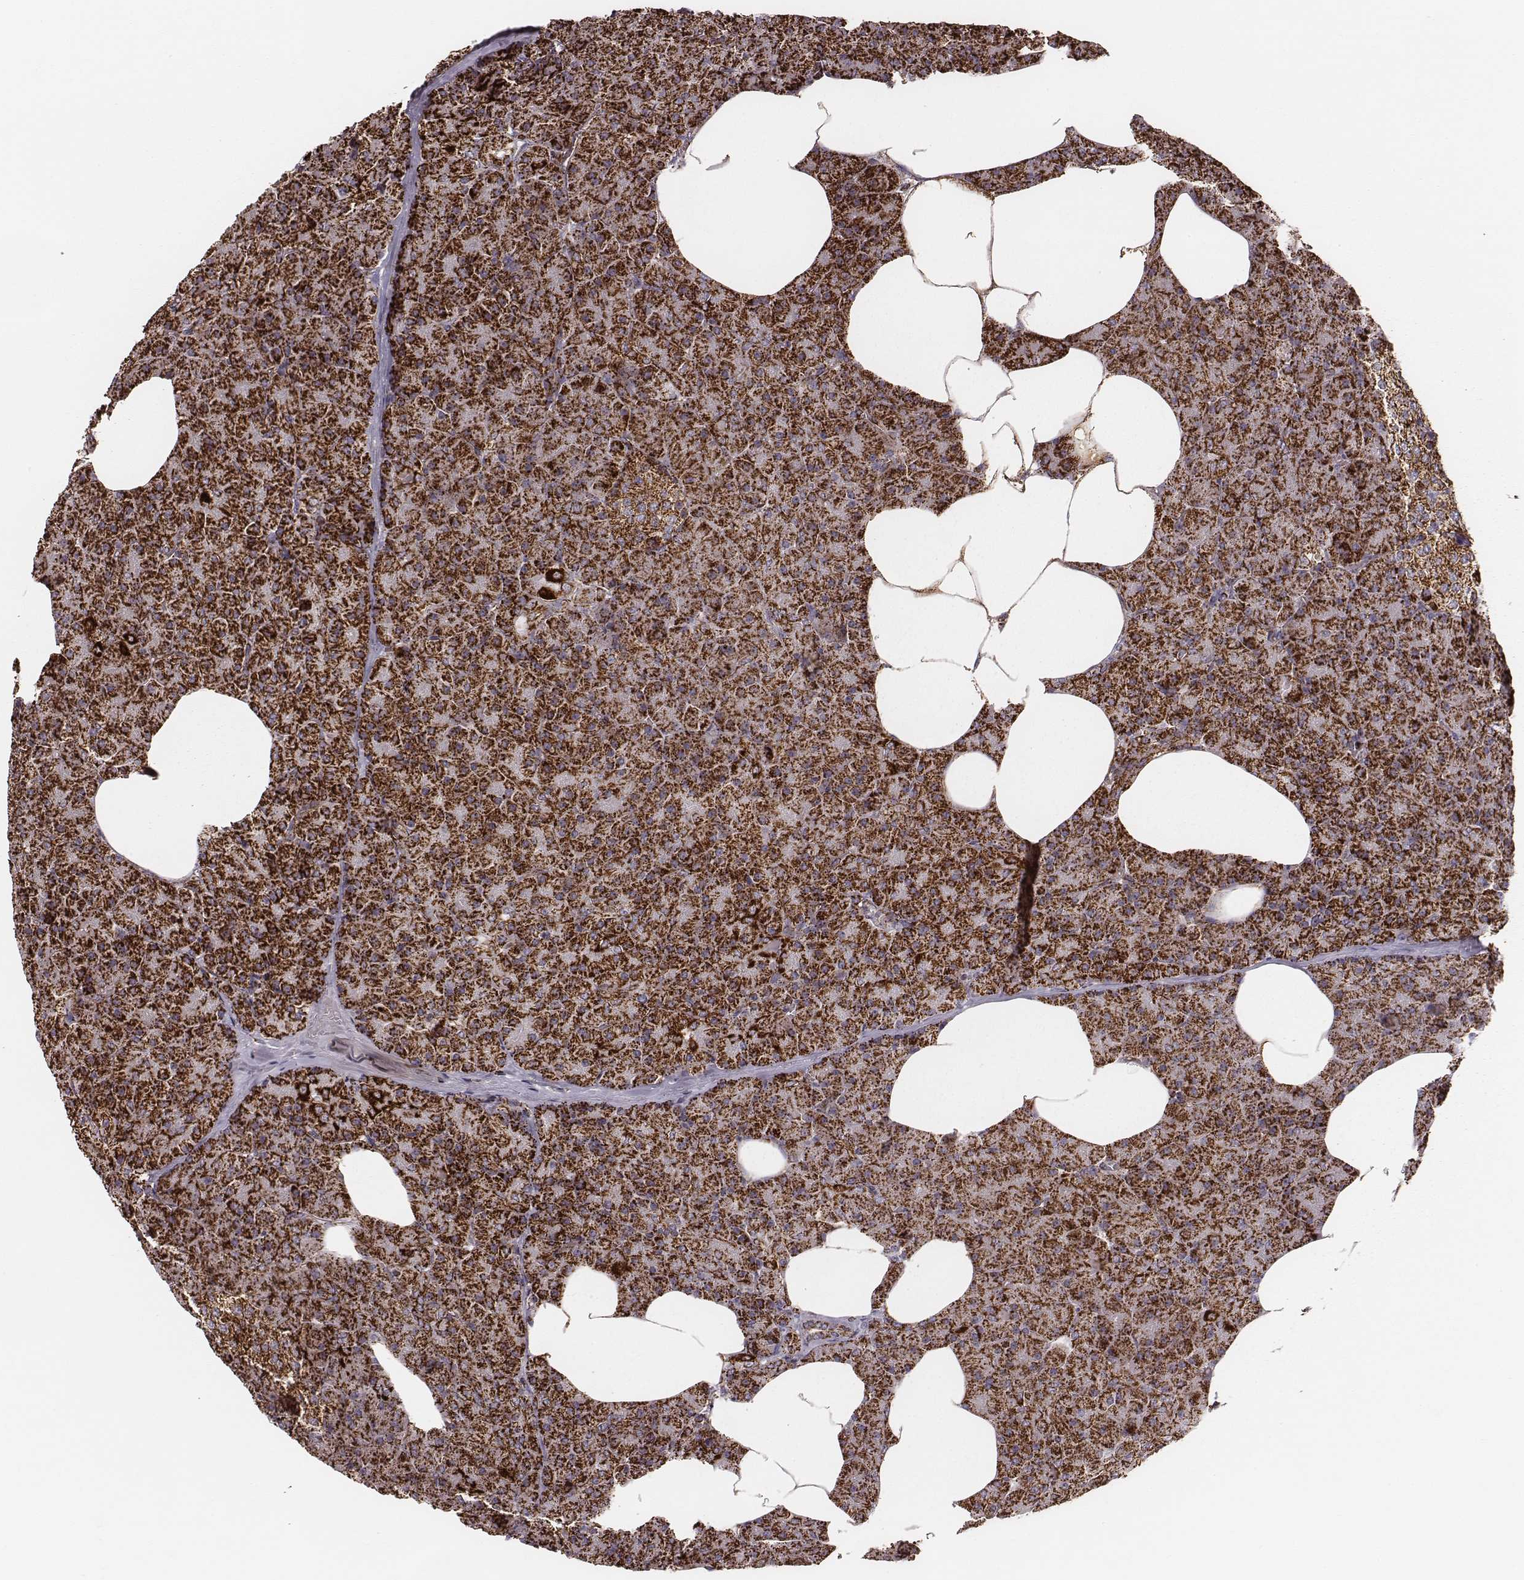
{"staining": {"intensity": "strong", "quantity": ">75%", "location": "cytoplasmic/membranous"}, "tissue": "pancreas", "cell_type": "Exocrine glandular cells", "image_type": "normal", "snomed": [{"axis": "morphology", "description": "Normal tissue, NOS"}, {"axis": "topography", "description": "Pancreas"}], "caption": "Immunohistochemistry staining of unremarkable pancreas, which shows high levels of strong cytoplasmic/membranous expression in approximately >75% of exocrine glandular cells indicating strong cytoplasmic/membranous protein staining. The staining was performed using DAB (brown) for protein detection and nuclei were counterstained in hematoxylin (blue).", "gene": "TUFM", "patient": {"sex": "female", "age": 45}}